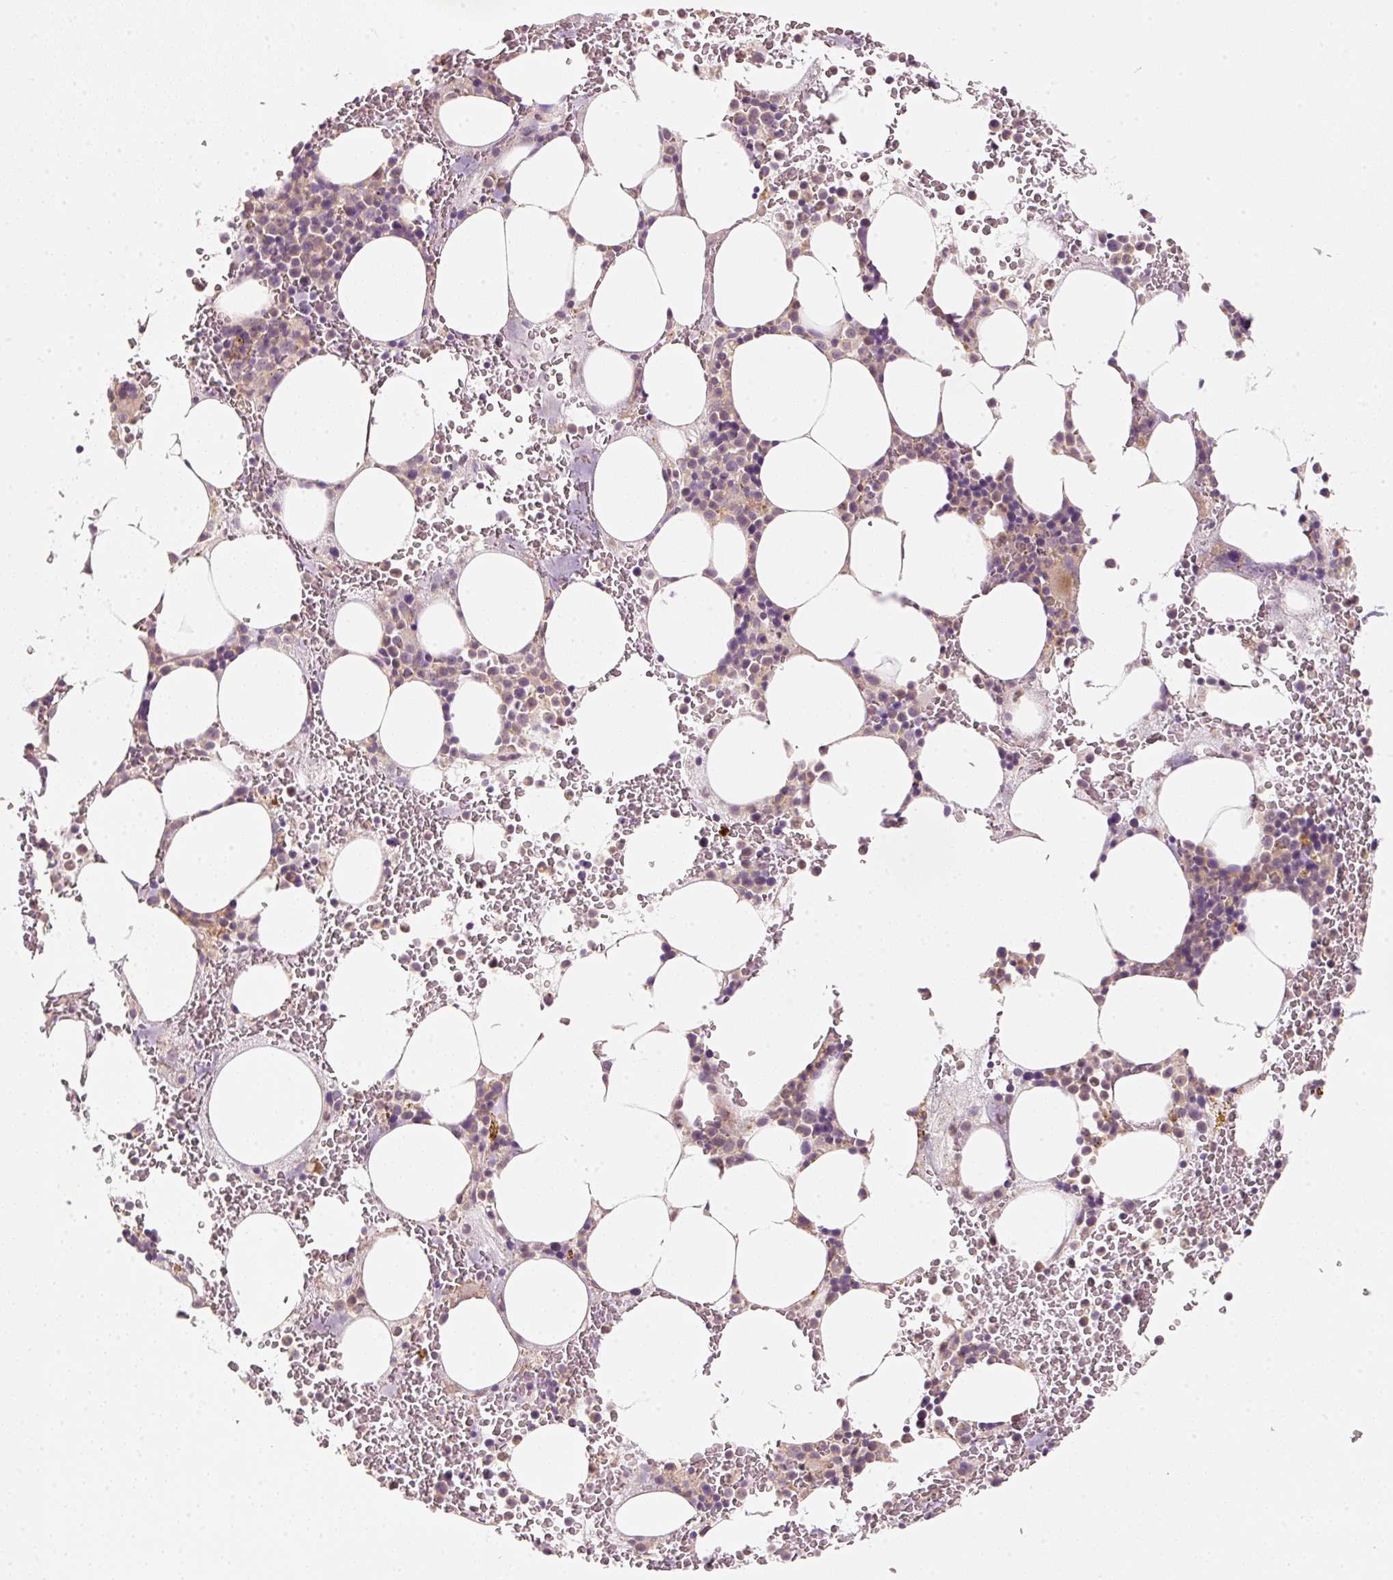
{"staining": {"intensity": "negative", "quantity": "none", "location": "none"}, "tissue": "bone marrow", "cell_type": "Hematopoietic cells", "image_type": "normal", "snomed": [{"axis": "morphology", "description": "Normal tissue, NOS"}, {"axis": "topography", "description": "Bone marrow"}], "caption": "This is a image of immunohistochemistry (IHC) staining of unremarkable bone marrow, which shows no positivity in hematopoietic cells. (DAB immunohistochemistry visualized using brightfield microscopy, high magnification).", "gene": "TIRAP", "patient": {"sex": "male", "age": 62}}